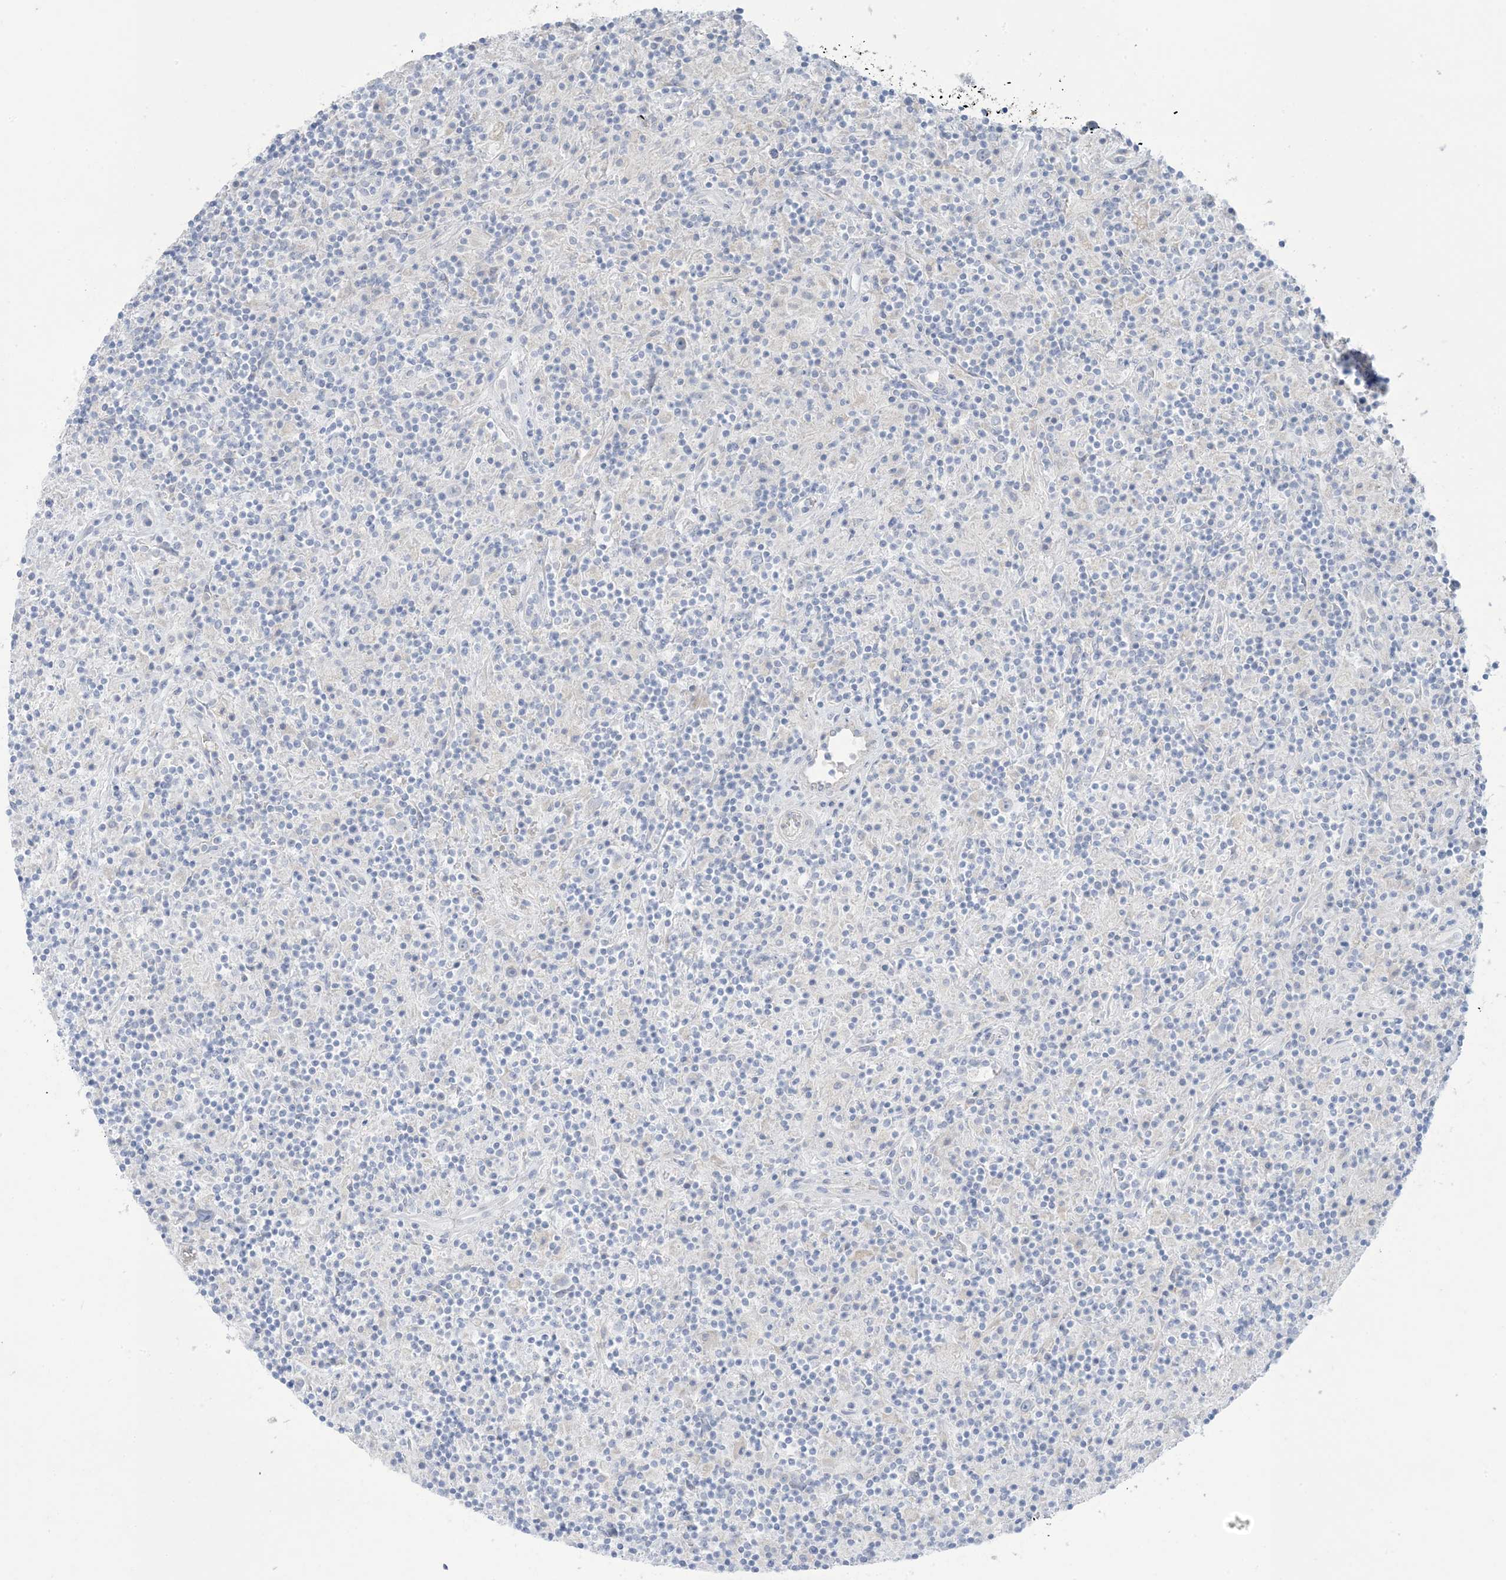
{"staining": {"intensity": "negative", "quantity": "none", "location": "none"}, "tissue": "lymphoma", "cell_type": "Tumor cells", "image_type": "cancer", "snomed": [{"axis": "morphology", "description": "Hodgkin's disease, NOS"}, {"axis": "topography", "description": "Lymph node"}], "caption": "Tumor cells are negative for brown protein staining in lymphoma.", "gene": "XIRP2", "patient": {"sex": "male", "age": 70}}